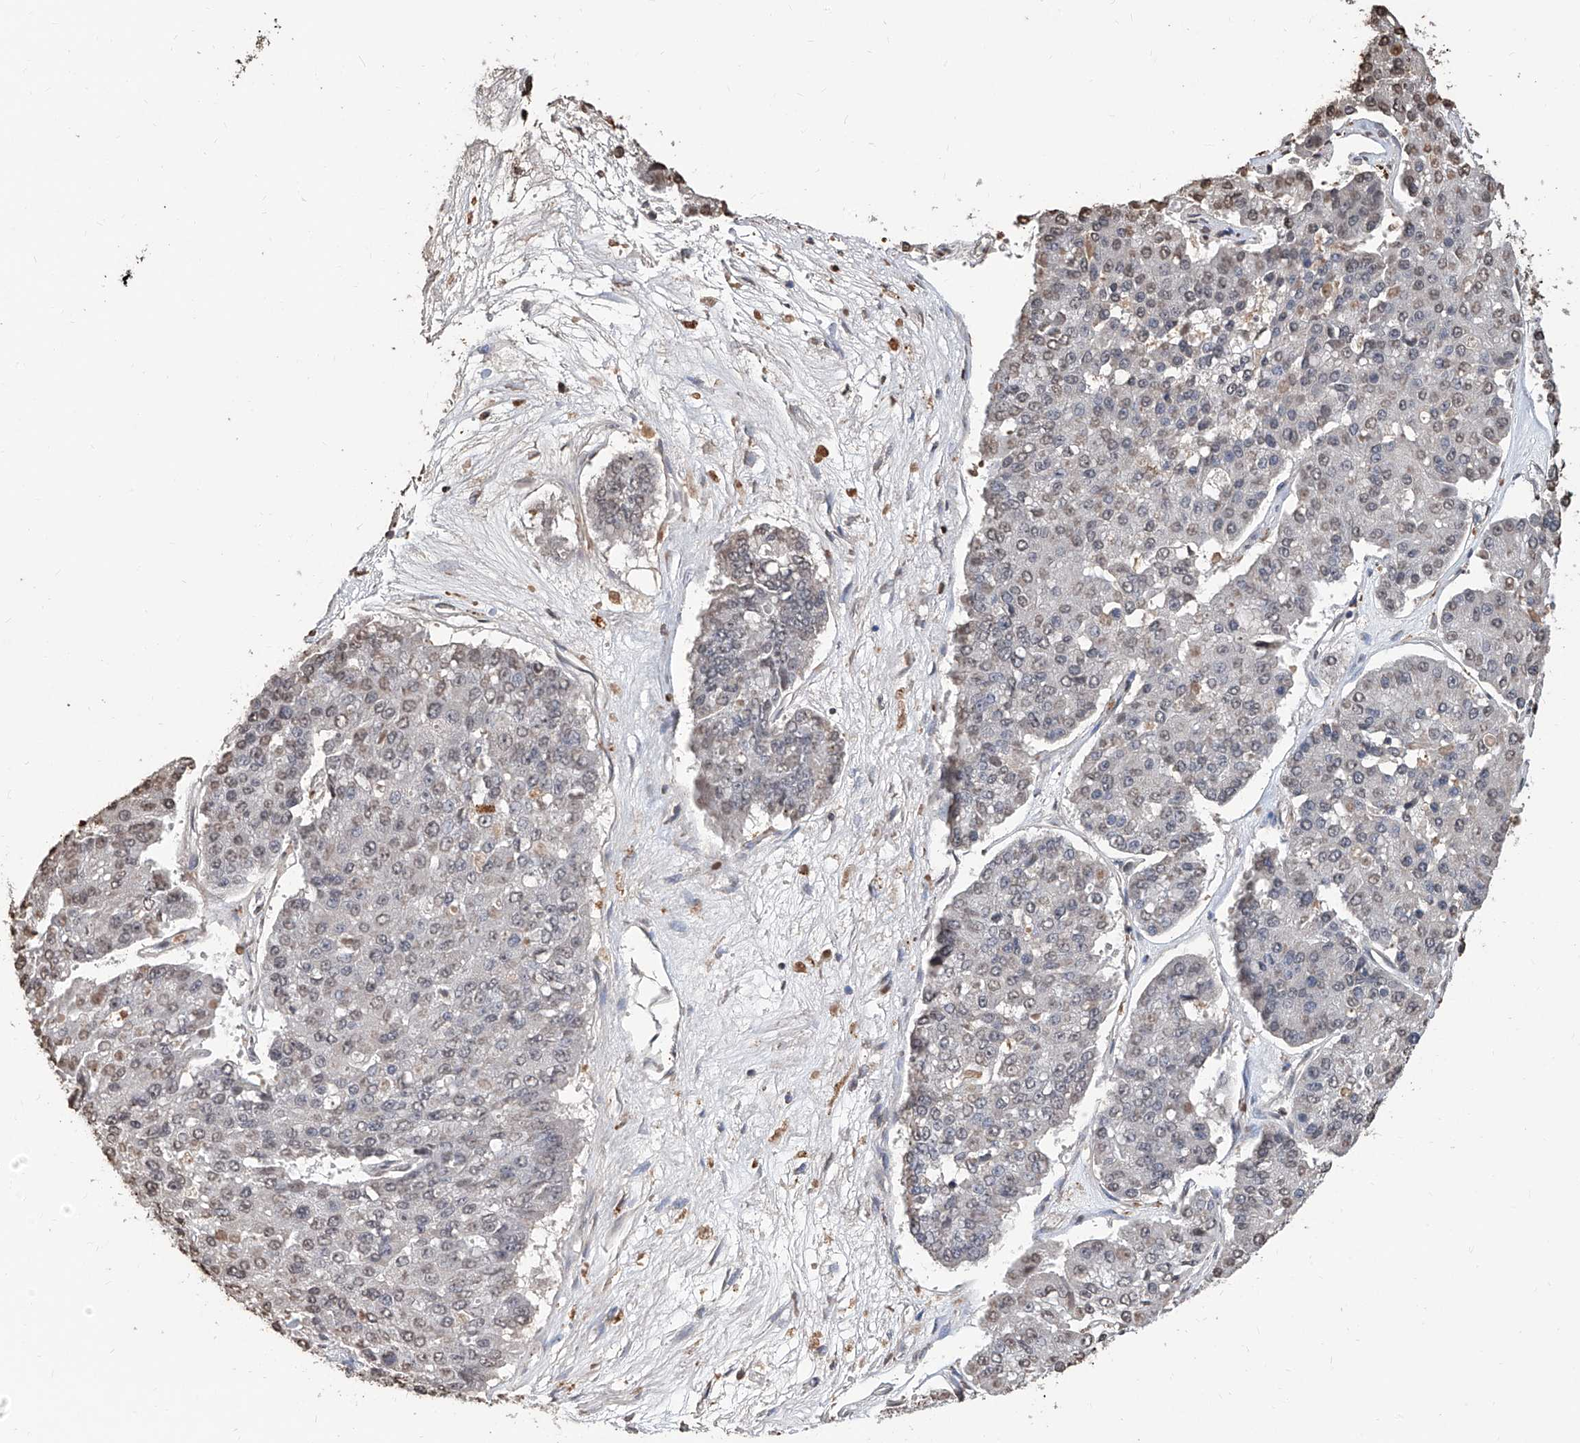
{"staining": {"intensity": "weak", "quantity": "<25%", "location": "nuclear"}, "tissue": "pancreatic cancer", "cell_type": "Tumor cells", "image_type": "cancer", "snomed": [{"axis": "morphology", "description": "Adenocarcinoma, NOS"}, {"axis": "topography", "description": "Pancreas"}], "caption": "Pancreatic cancer was stained to show a protein in brown. There is no significant staining in tumor cells.", "gene": "RP9", "patient": {"sex": "male", "age": 50}}